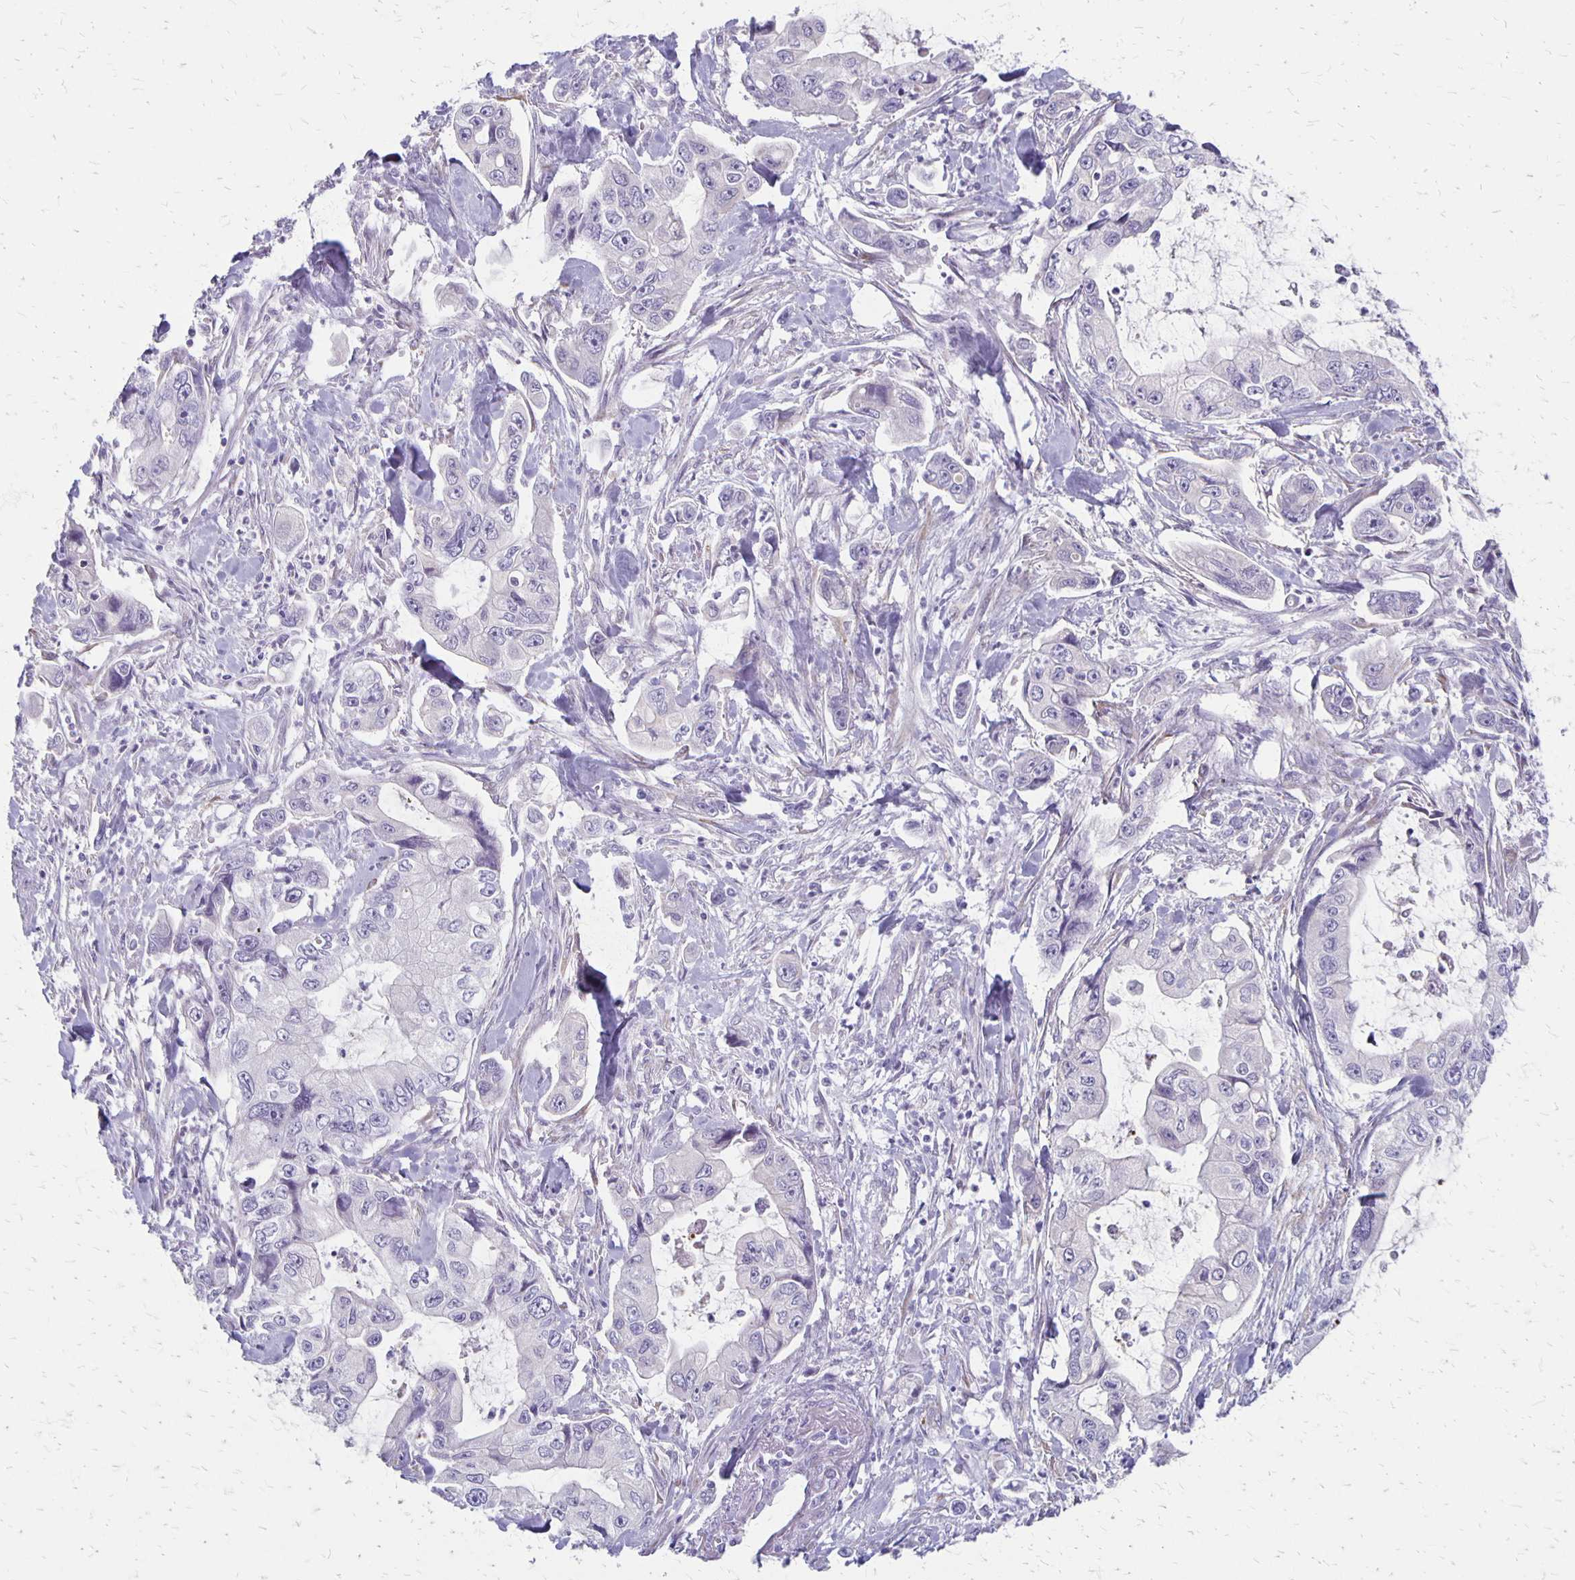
{"staining": {"intensity": "negative", "quantity": "none", "location": "none"}, "tissue": "stomach cancer", "cell_type": "Tumor cells", "image_type": "cancer", "snomed": [{"axis": "morphology", "description": "Adenocarcinoma, NOS"}, {"axis": "topography", "description": "Pancreas"}, {"axis": "topography", "description": "Stomach, upper"}, {"axis": "topography", "description": "Stomach"}], "caption": "Tumor cells show no significant staining in stomach cancer.", "gene": "HOMER1", "patient": {"sex": "male", "age": 77}}